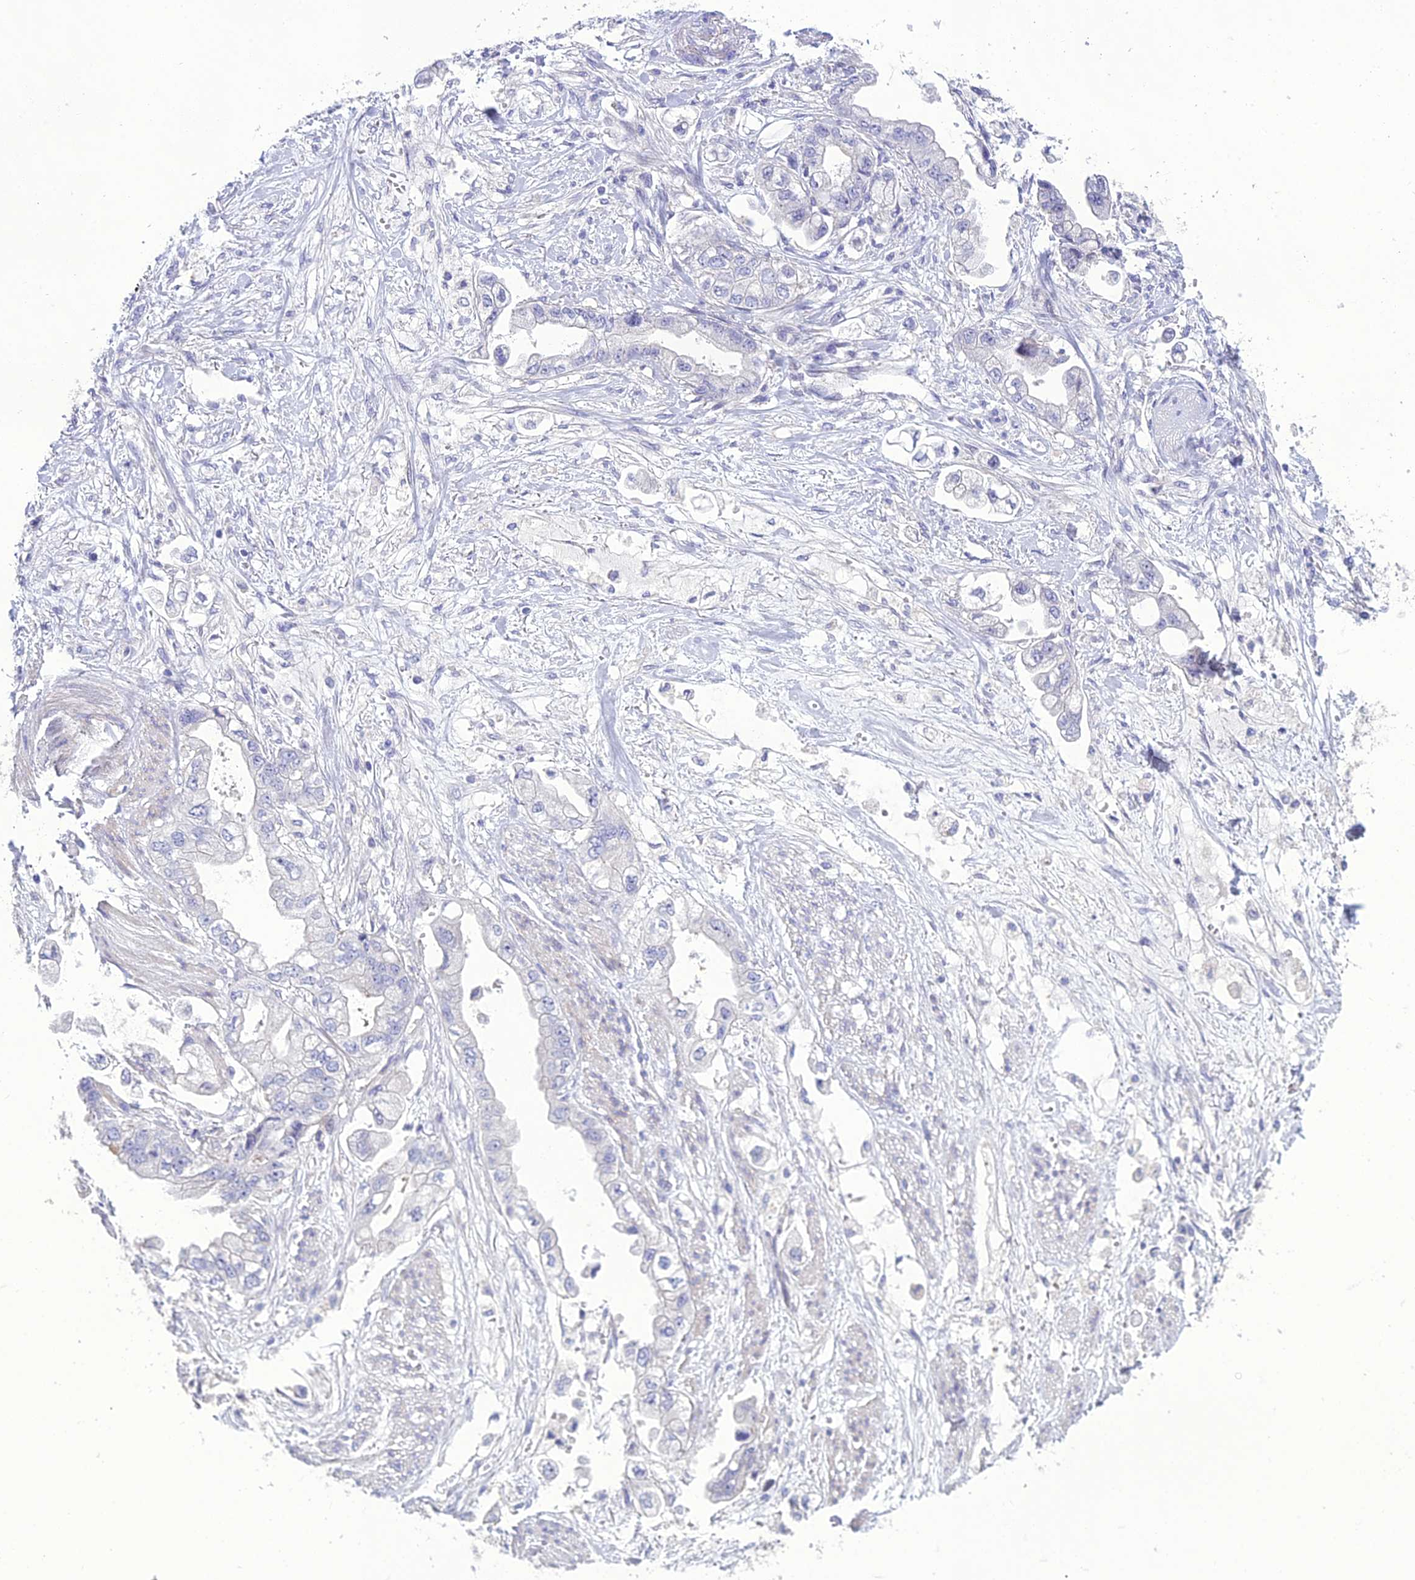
{"staining": {"intensity": "negative", "quantity": "none", "location": "none"}, "tissue": "stomach cancer", "cell_type": "Tumor cells", "image_type": "cancer", "snomed": [{"axis": "morphology", "description": "Adenocarcinoma, NOS"}, {"axis": "topography", "description": "Stomach"}], "caption": "DAB (3,3'-diaminobenzidine) immunohistochemical staining of human stomach cancer reveals no significant positivity in tumor cells.", "gene": "OR56B1", "patient": {"sex": "male", "age": 62}}